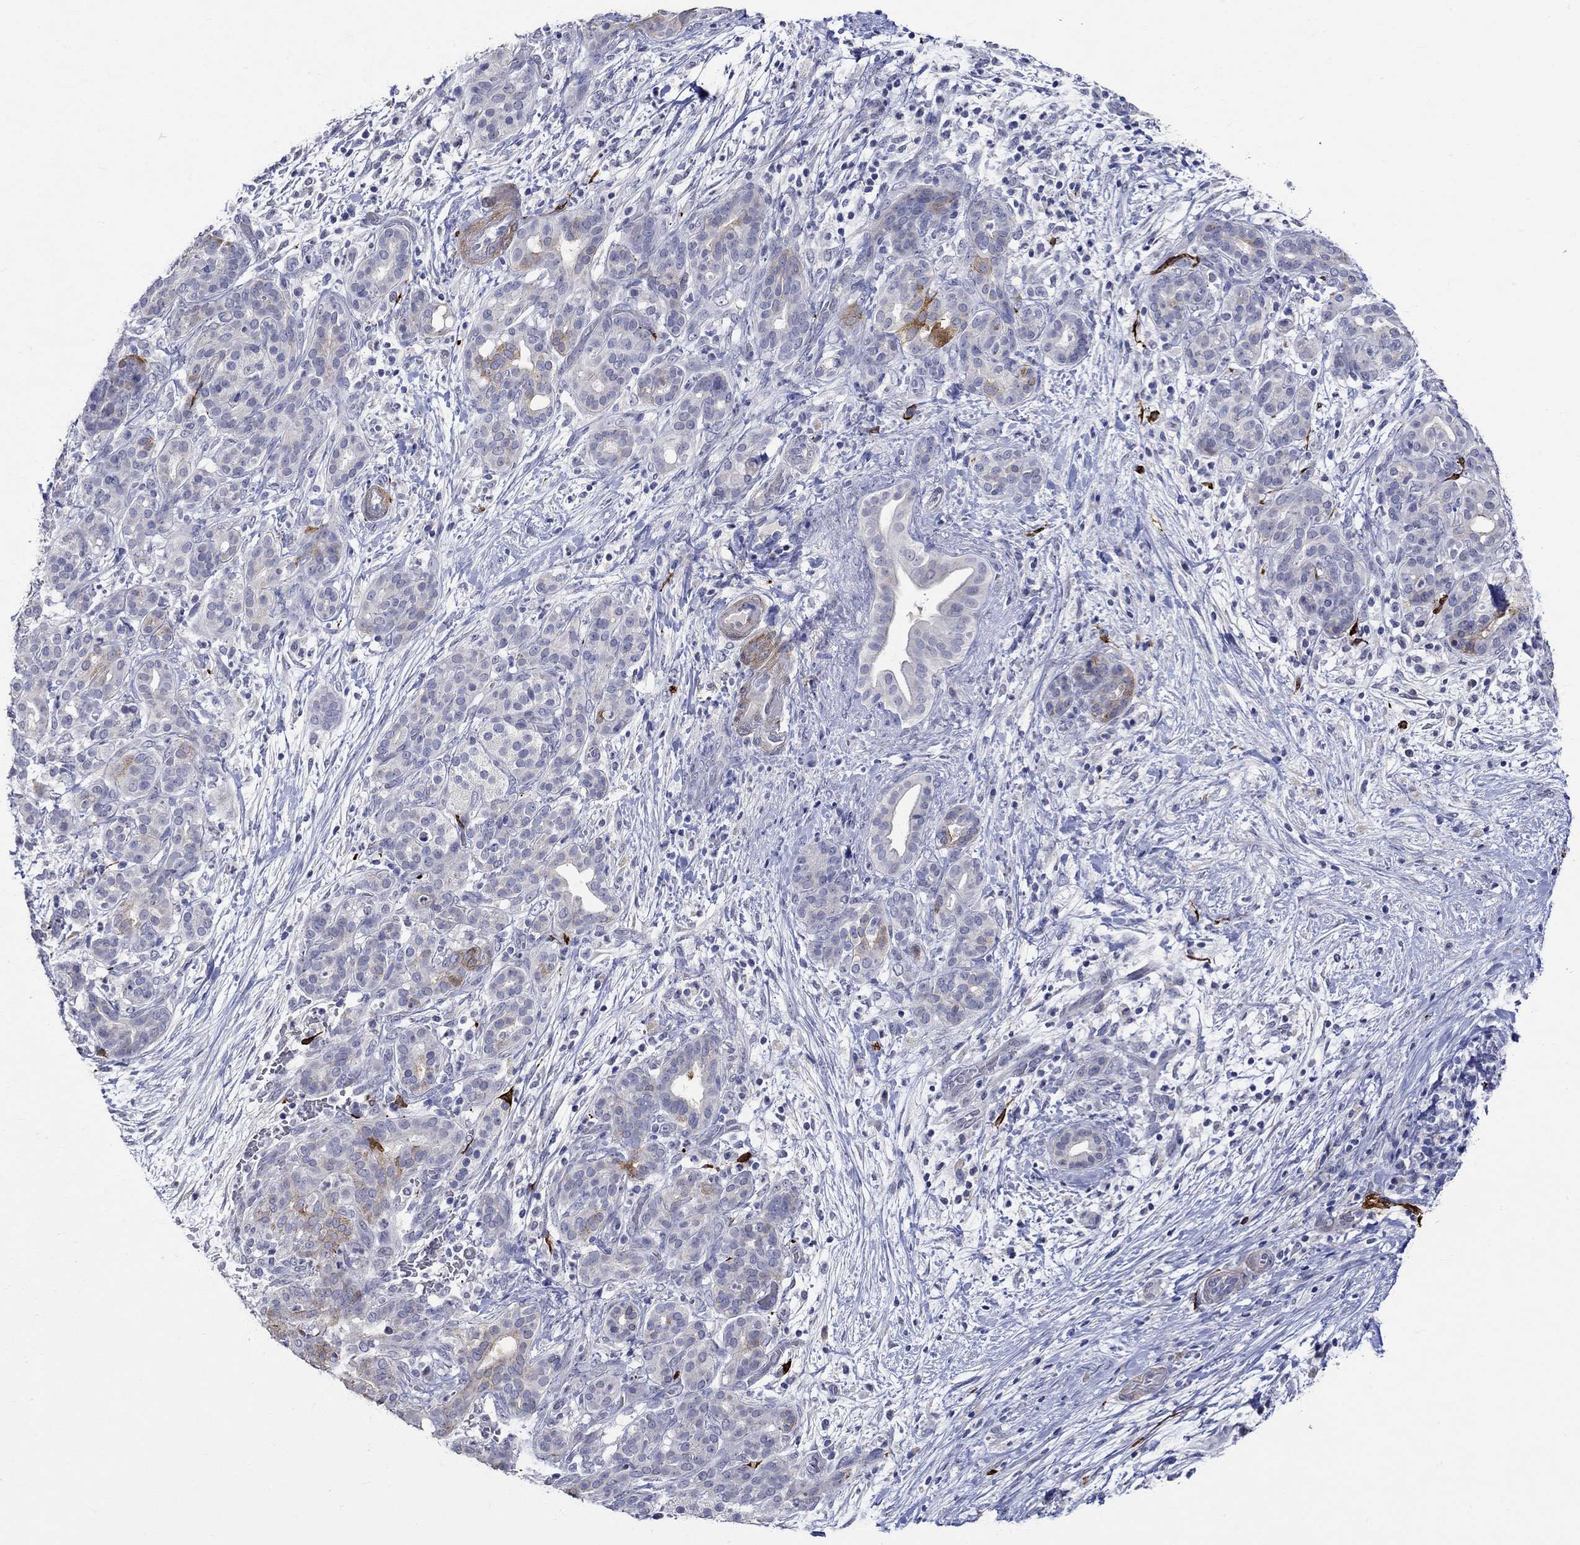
{"staining": {"intensity": "negative", "quantity": "none", "location": "none"}, "tissue": "pancreatic cancer", "cell_type": "Tumor cells", "image_type": "cancer", "snomed": [{"axis": "morphology", "description": "Adenocarcinoma, NOS"}, {"axis": "topography", "description": "Pancreas"}], "caption": "Photomicrograph shows no protein expression in tumor cells of pancreatic cancer (adenocarcinoma) tissue.", "gene": "CRYAB", "patient": {"sex": "male", "age": 44}}